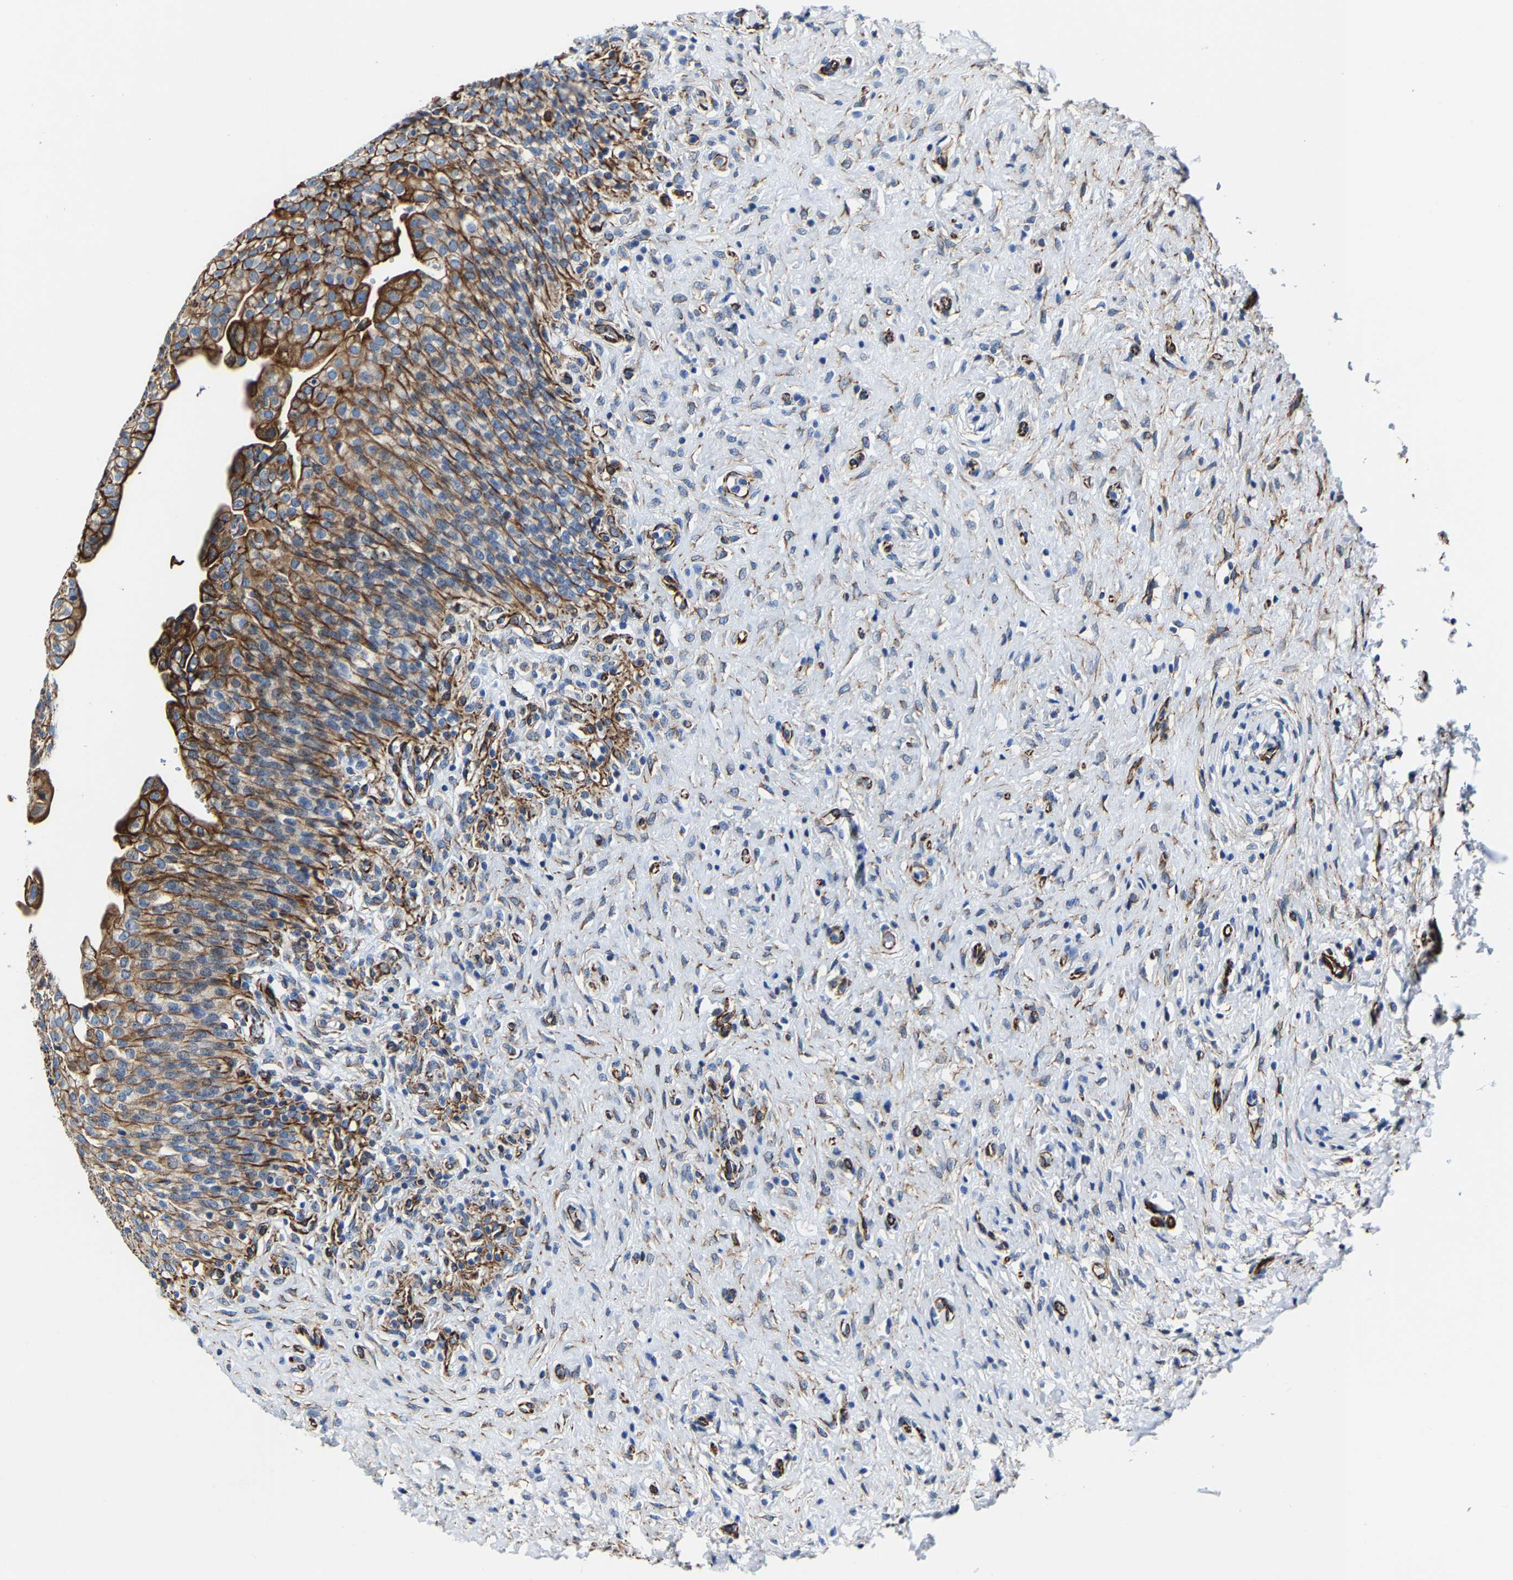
{"staining": {"intensity": "strong", "quantity": ">75%", "location": "cytoplasmic/membranous"}, "tissue": "urinary bladder", "cell_type": "Urothelial cells", "image_type": "normal", "snomed": [{"axis": "morphology", "description": "Urothelial carcinoma, High grade"}, {"axis": "topography", "description": "Urinary bladder"}], "caption": "This image demonstrates normal urinary bladder stained with immunohistochemistry to label a protein in brown. The cytoplasmic/membranous of urothelial cells show strong positivity for the protein. Nuclei are counter-stained blue.", "gene": "MMEL1", "patient": {"sex": "male", "age": 46}}